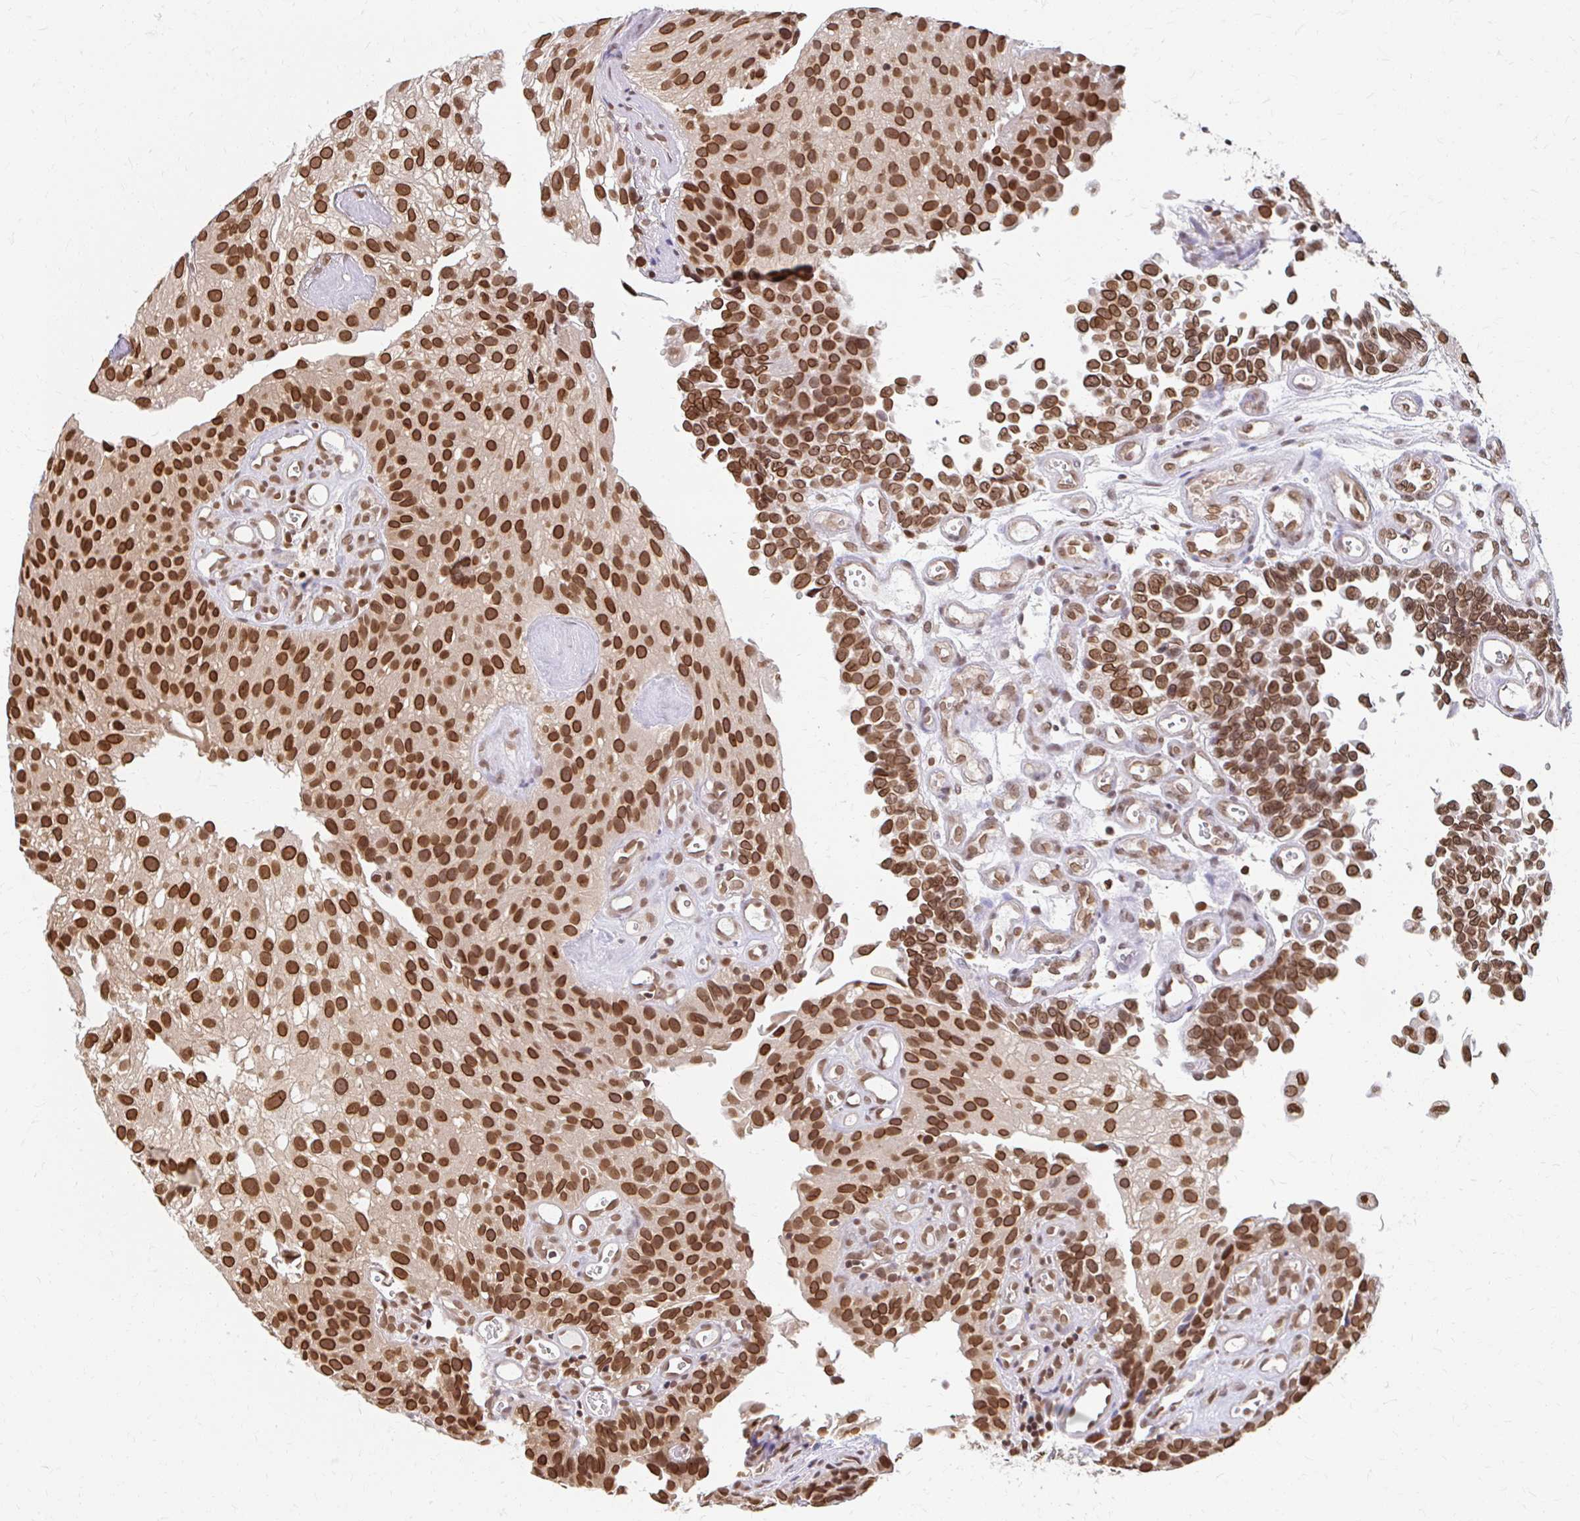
{"staining": {"intensity": "strong", "quantity": ">75%", "location": "cytoplasmic/membranous,nuclear"}, "tissue": "urothelial cancer", "cell_type": "Tumor cells", "image_type": "cancer", "snomed": [{"axis": "morphology", "description": "Urothelial carcinoma, NOS"}, {"axis": "topography", "description": "Urinary bladder"}], "caption": "Protein staining shows strong cytoplasmic/membranous and nuclear staining in approximately >75% of tumor cells in transitional cell carcinoma.", "gene": "XPO1", "patient": {"sex": "male", "age": 87}}